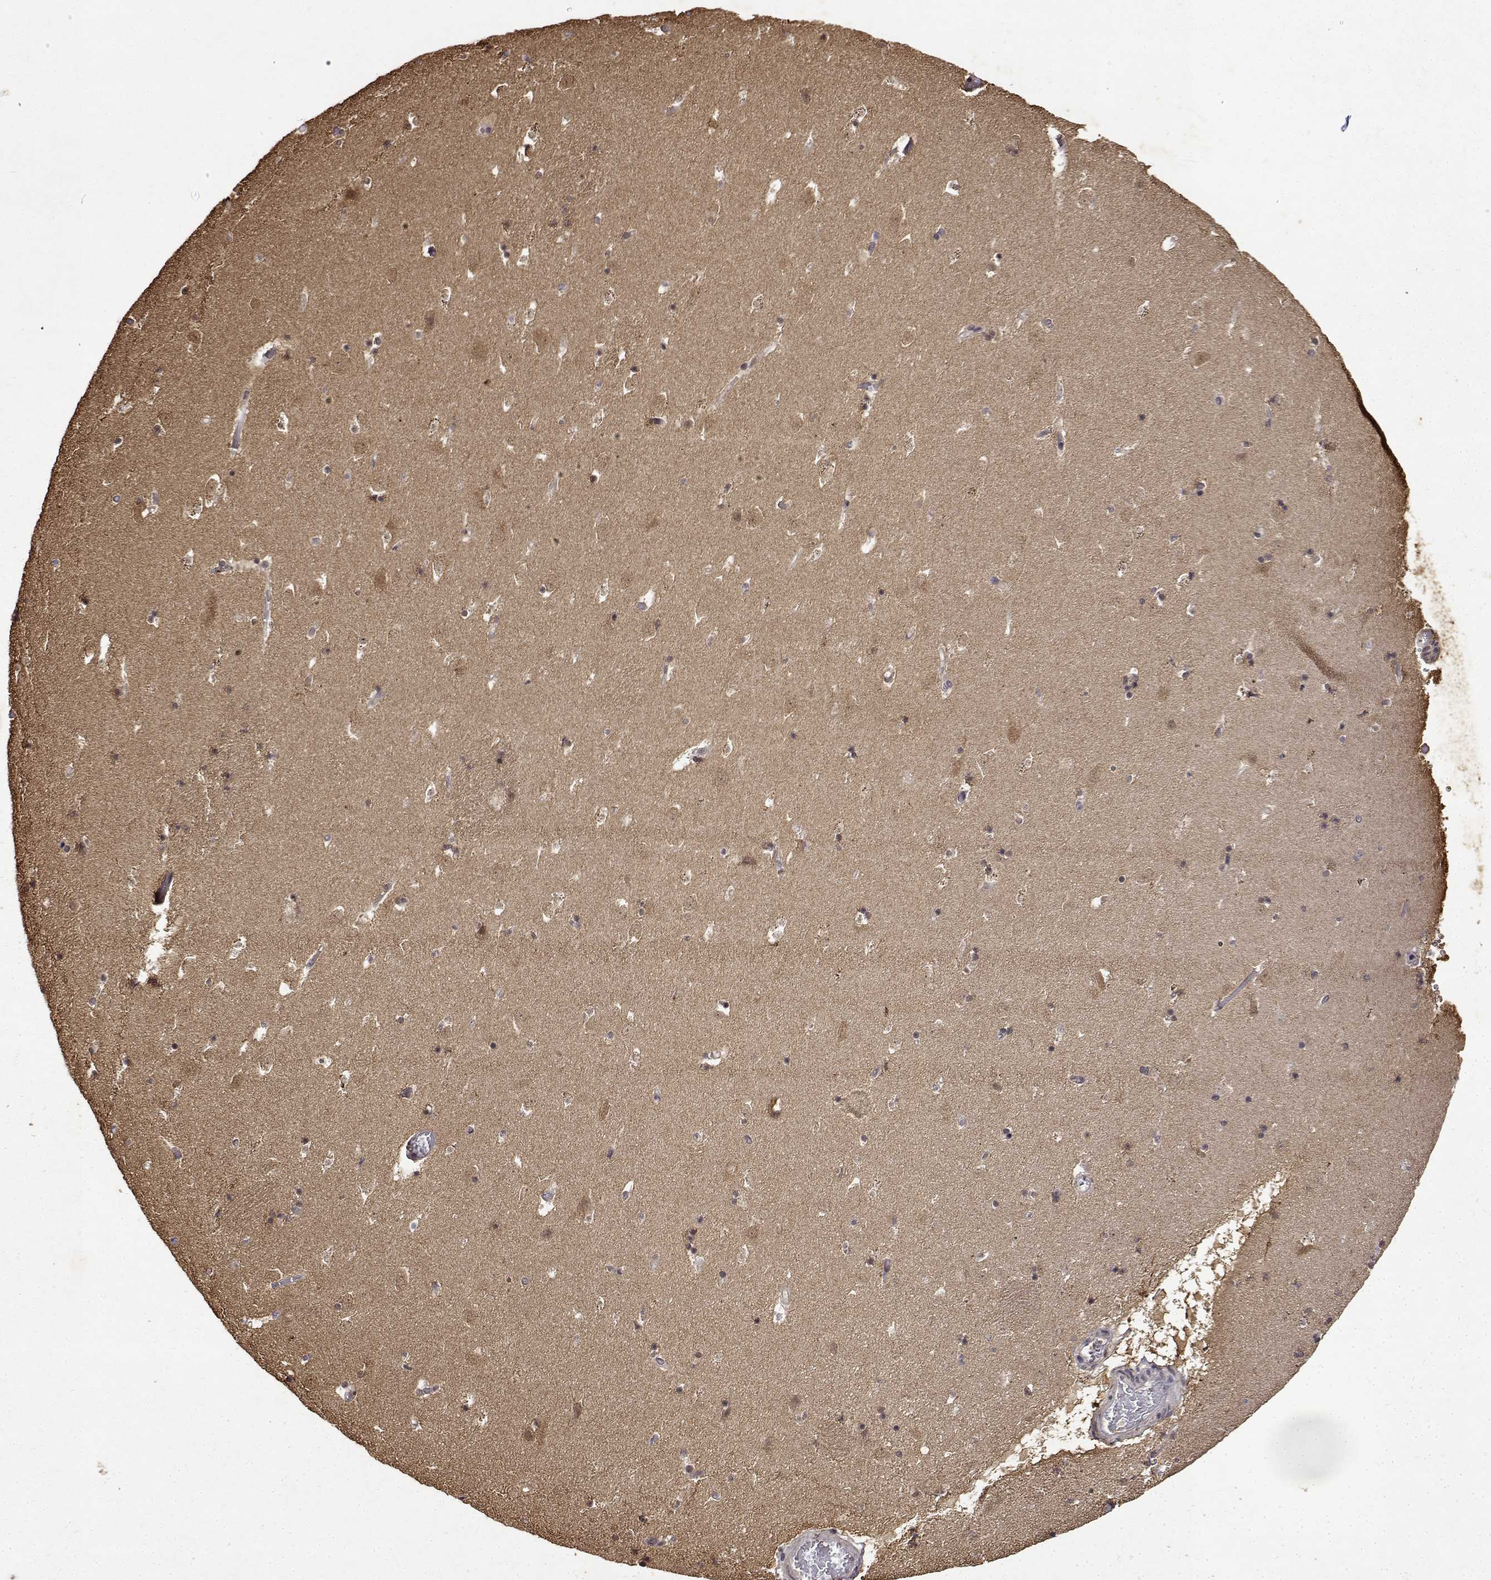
{"staining": {"intensity": "moderate", "quantity": ">75%", "location": "cytoplasmic/membranous"}, "tissue": "caudate", "cell_type": "Glial cells", "image_type": "normal", "snomed": [{"axis": "morphology", "description": "Normal tissue, NOS"}, {"axis": "topography", "description": "Lateral ventricle wall"}], "caption": "A brown stain shows moderate cytoplasmic/membranous staining of a protein in glial cells of normal human caudate.", "gene": "BDNF", "patient": {"sex": "female", "age": 42}}